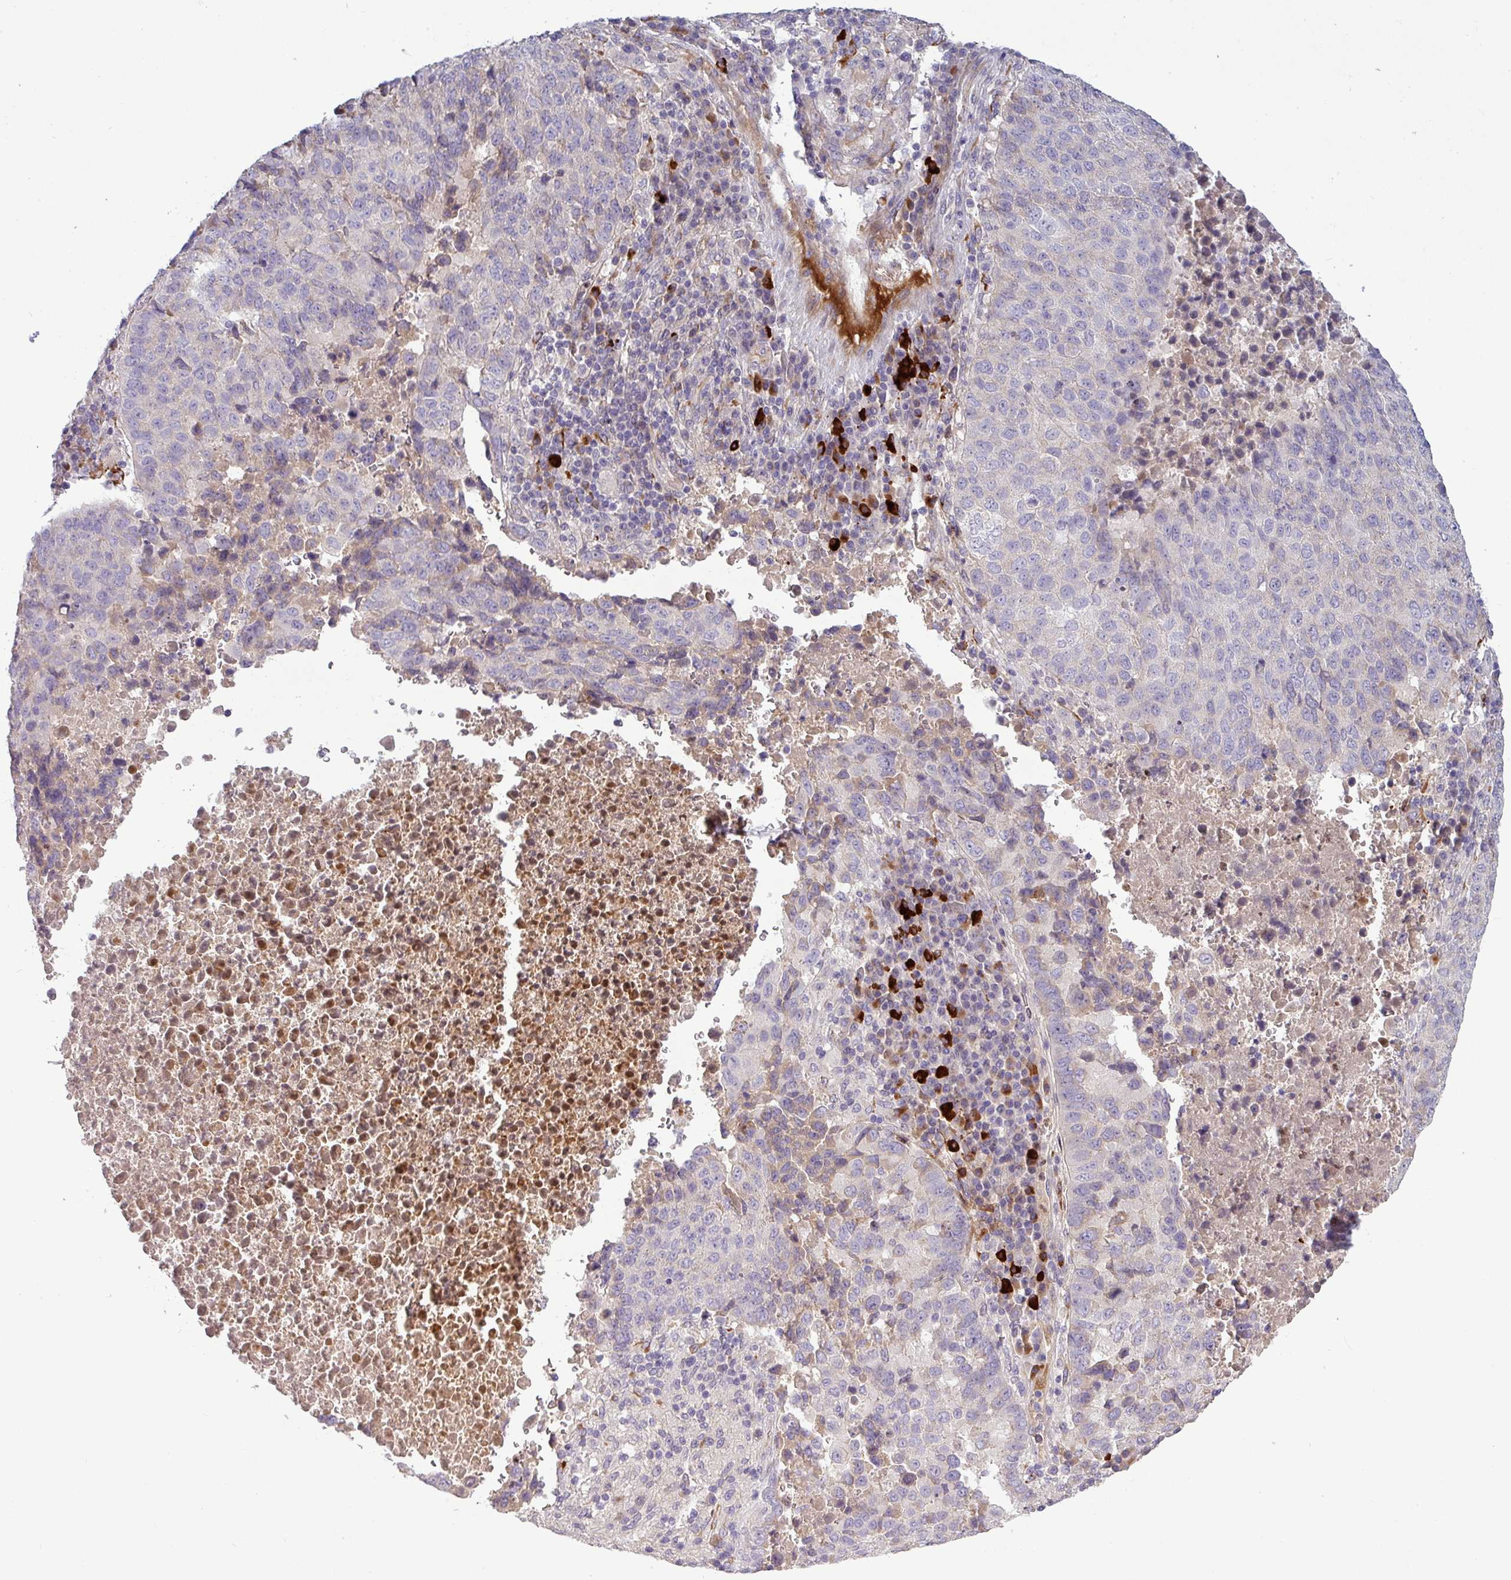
{"staining": {"intensity": "negative", "quantity": "none", "location": "none"}, "tissue": "lung cancer", "cell_type": "Tumor cells", "image_type": "cancer", "snomed": [{"axis": "morphology", "description": "Squamous cell carcinoma, NOS"}, {"axis": "topography", "description": "Lung"}], "caption": "Tumor cells show no significant protein positivity in lung squamous cell carcinoma.", "gene": "PAPLN", "patient": {"sex": "male", "age": 73}}